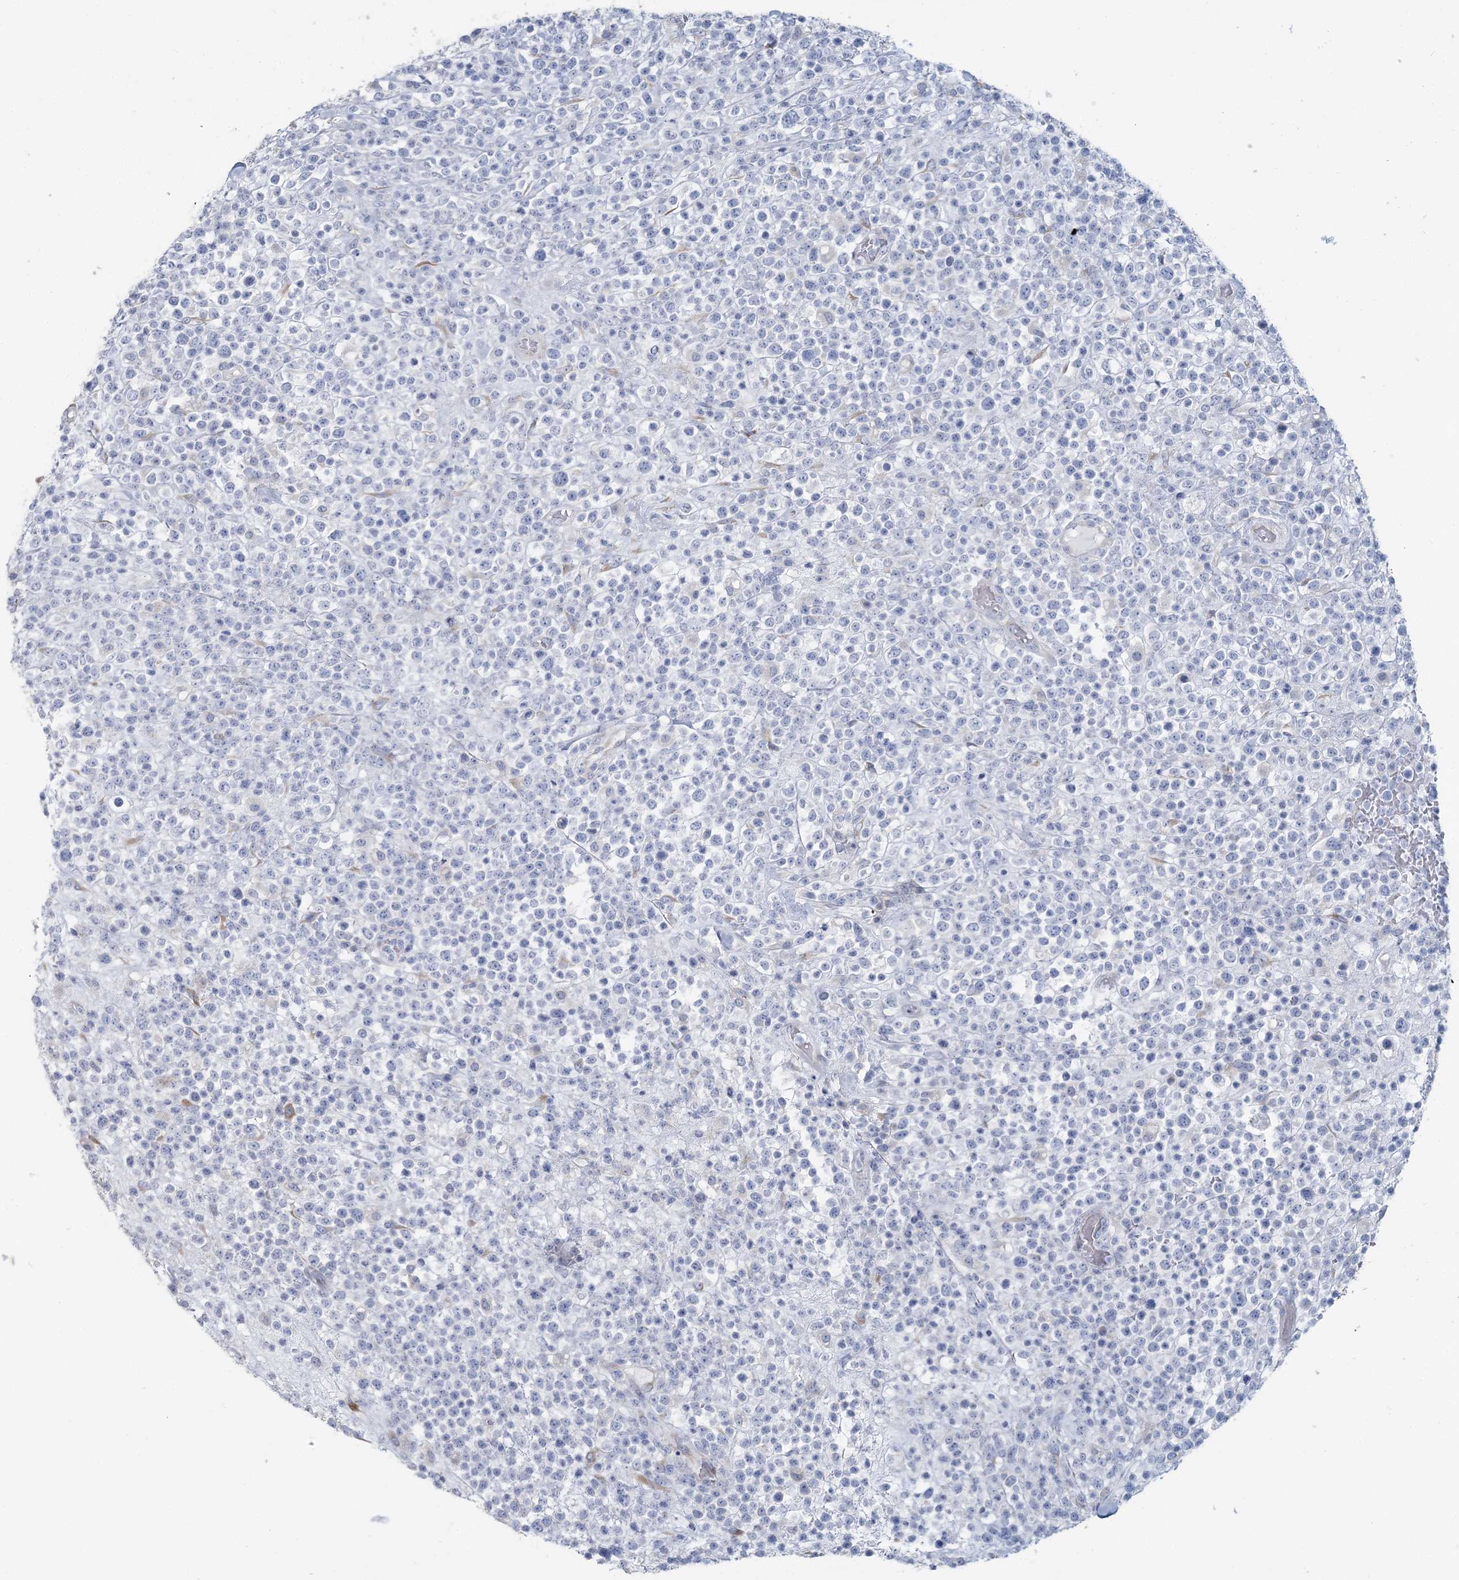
{"staining": {"intensity": "negative", "quantity": "none", "location": "none"}, "tissue": "lymphoma", "cell_type": "Tumor cells", "image_type": "cancer", "snomed": [{"axis": "morphology", "description": "Malignant lymphoma, non-Hodgkin's type, High grade"}, {"axis": "topography", "description": "Colon"}], "caption": "Tumor cells are negative for protein expression in human high-grade malignant lymphoma, non-Hodgkin's type. (DAB (3,3'-diaminobenzidine) immunohistochemistry (IHC) with hematoxylin counter stain).", "gene": "CMBL", "patient": {"sex": "female", "age": 53}}